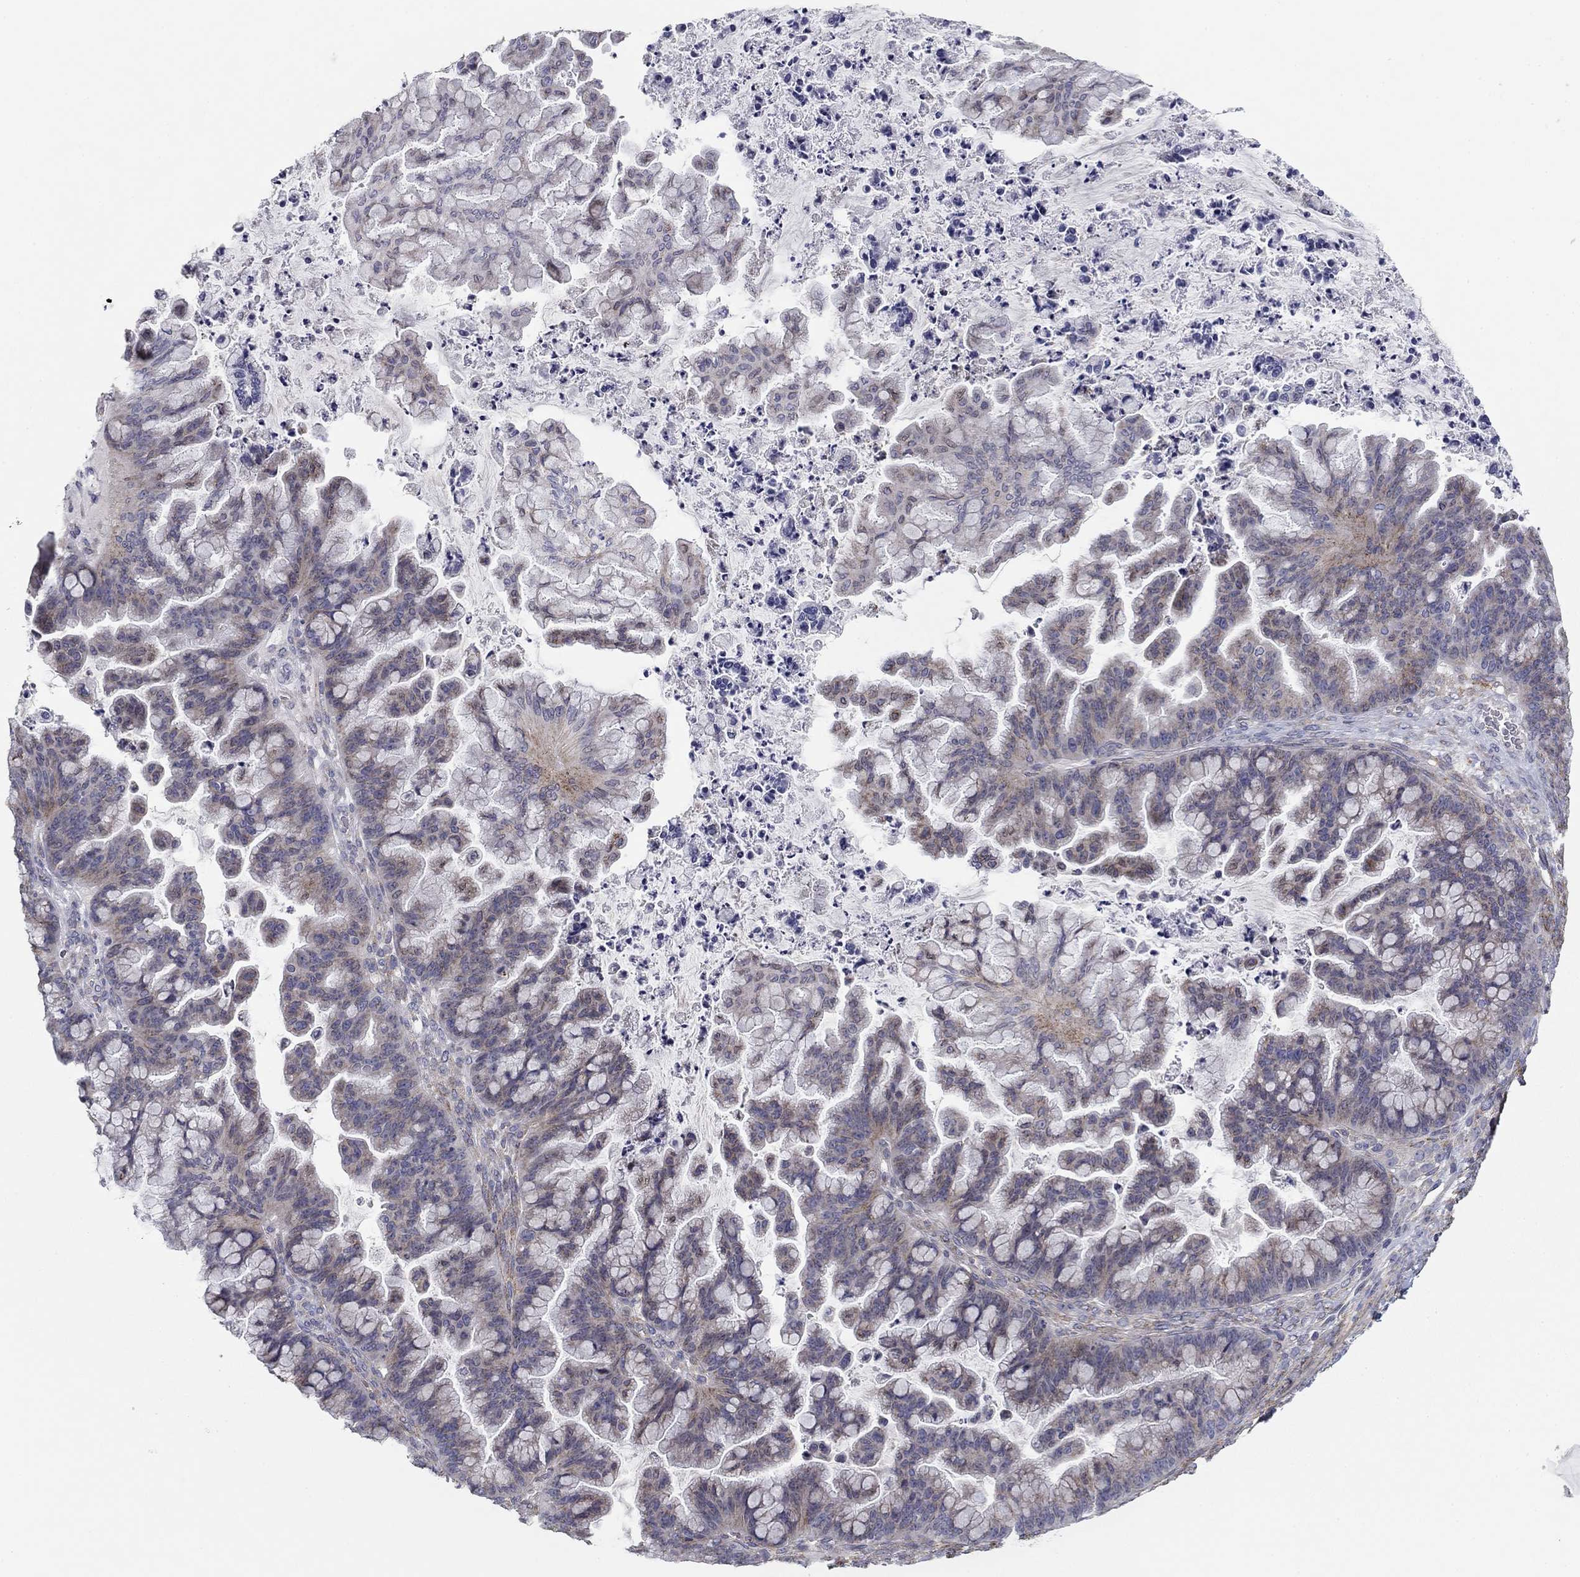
{"staining": {"intensity": "negative", "quantity": "none", "location": "none"}, "tissue": "ovarian cancer", "cell_type": "Tumor cells", "image_type": "cancer", "snomed": [{"axis": "morphology", "description": "Cystadenocarcinoma, mucinous, NOS"}, {"axis": "topography", "description": "Ovary"}], "caption": "This is an immunohistochemistry micrograph of ovarian cancer (mucinous cystadenocarcinoma). There is no staining in tumor cells.", "gene": "SEPTIN3", "patient": {"sex": "female", "age": 67}}